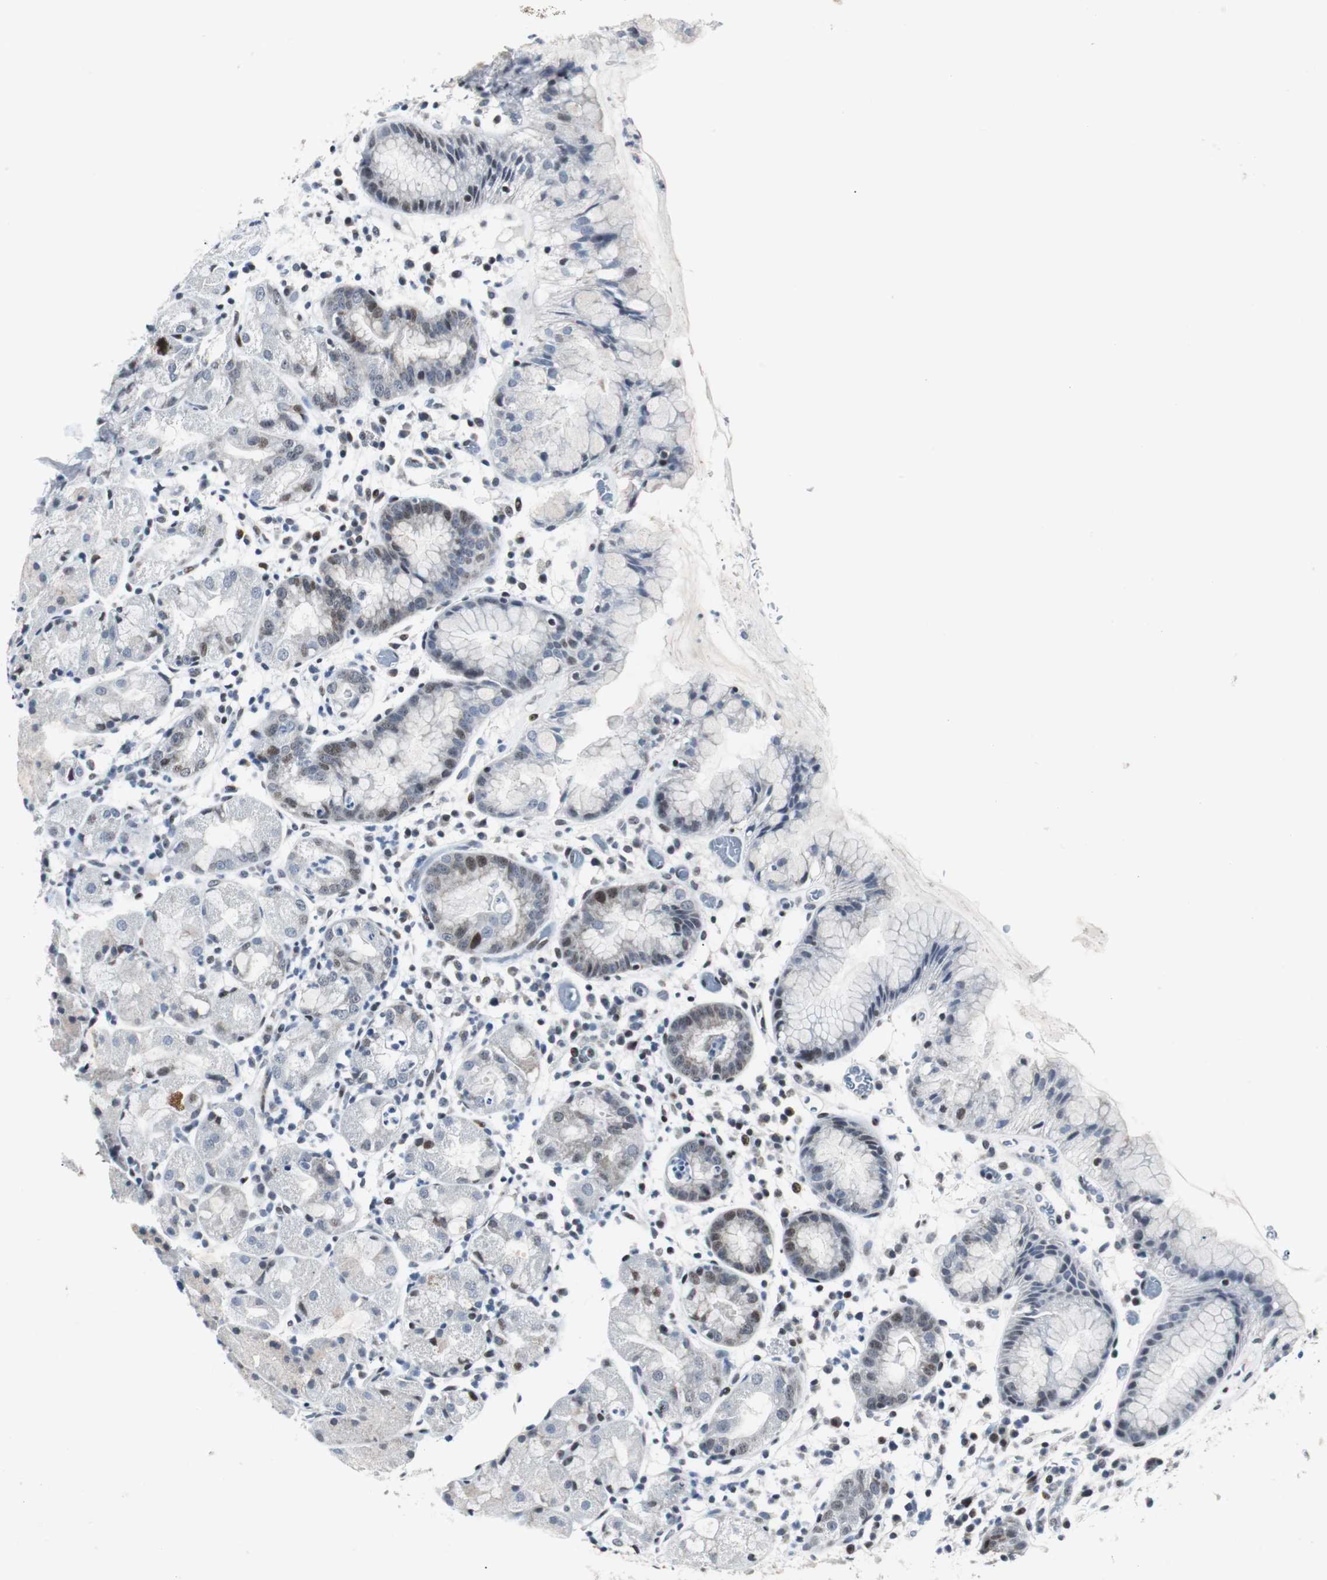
{"staining": {"intensity": "weak", "quantity": "25%-75%", "location": "cytoplasmic/membranous,nuclear"}, "tissue": "stomach", "cell_type": "Glandular cells", "image_type": "normal", "snomed": [{"axis": "morphology", "description": "Normal tissue, NOS"}, {"axis": "topography", "description": "Stomach"}, {"axis": "topography", "description": "Stomach, lower"}], "caption": "Human stomach stained with a brown dye reveals weak cytoplasmic/membranous,nuclear positive expression in approximately 25%-75% of glandular cells.", "gene": "MTA1", "patient": {"sex": "female", "age": 75}}